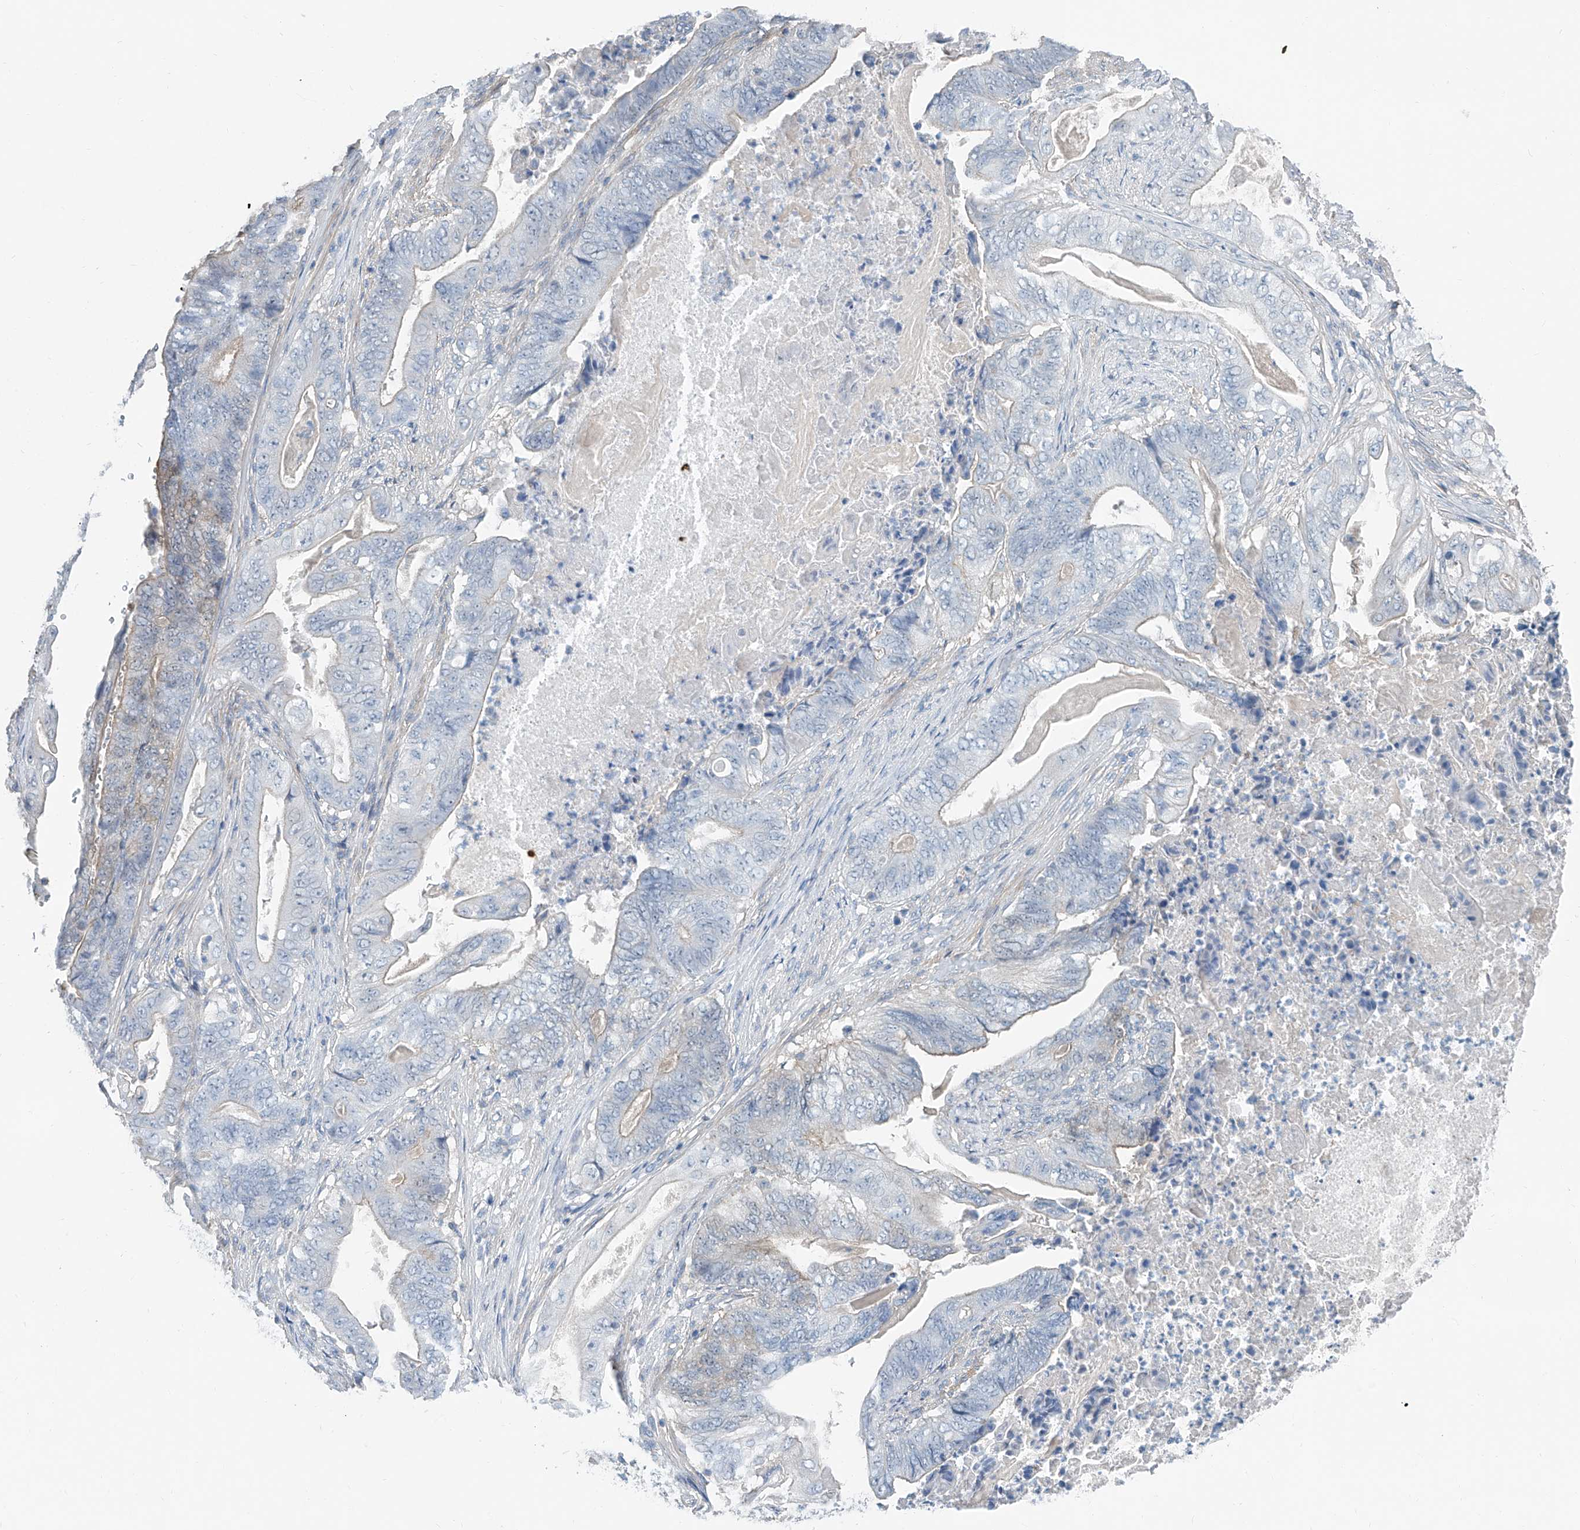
{"staining": {"intensity": "negative", "quantity": "none", "location": "none"}, "tissue": "stomach cancer", "cell_type": "Tumor cells", "image_type": "cancer", "snomed": [{"axis": "morphology", "description": "Adenocarcinoma, NOS"}, {"axis": "topography", "description": "Stomach"}], "caption": "The histopathology image reveals no significant staining in tumor cells of stomach cancer (adenocarcinoma).", "gene": "ANKRD34A", "patient": {"sex": "female", "age": 73}}